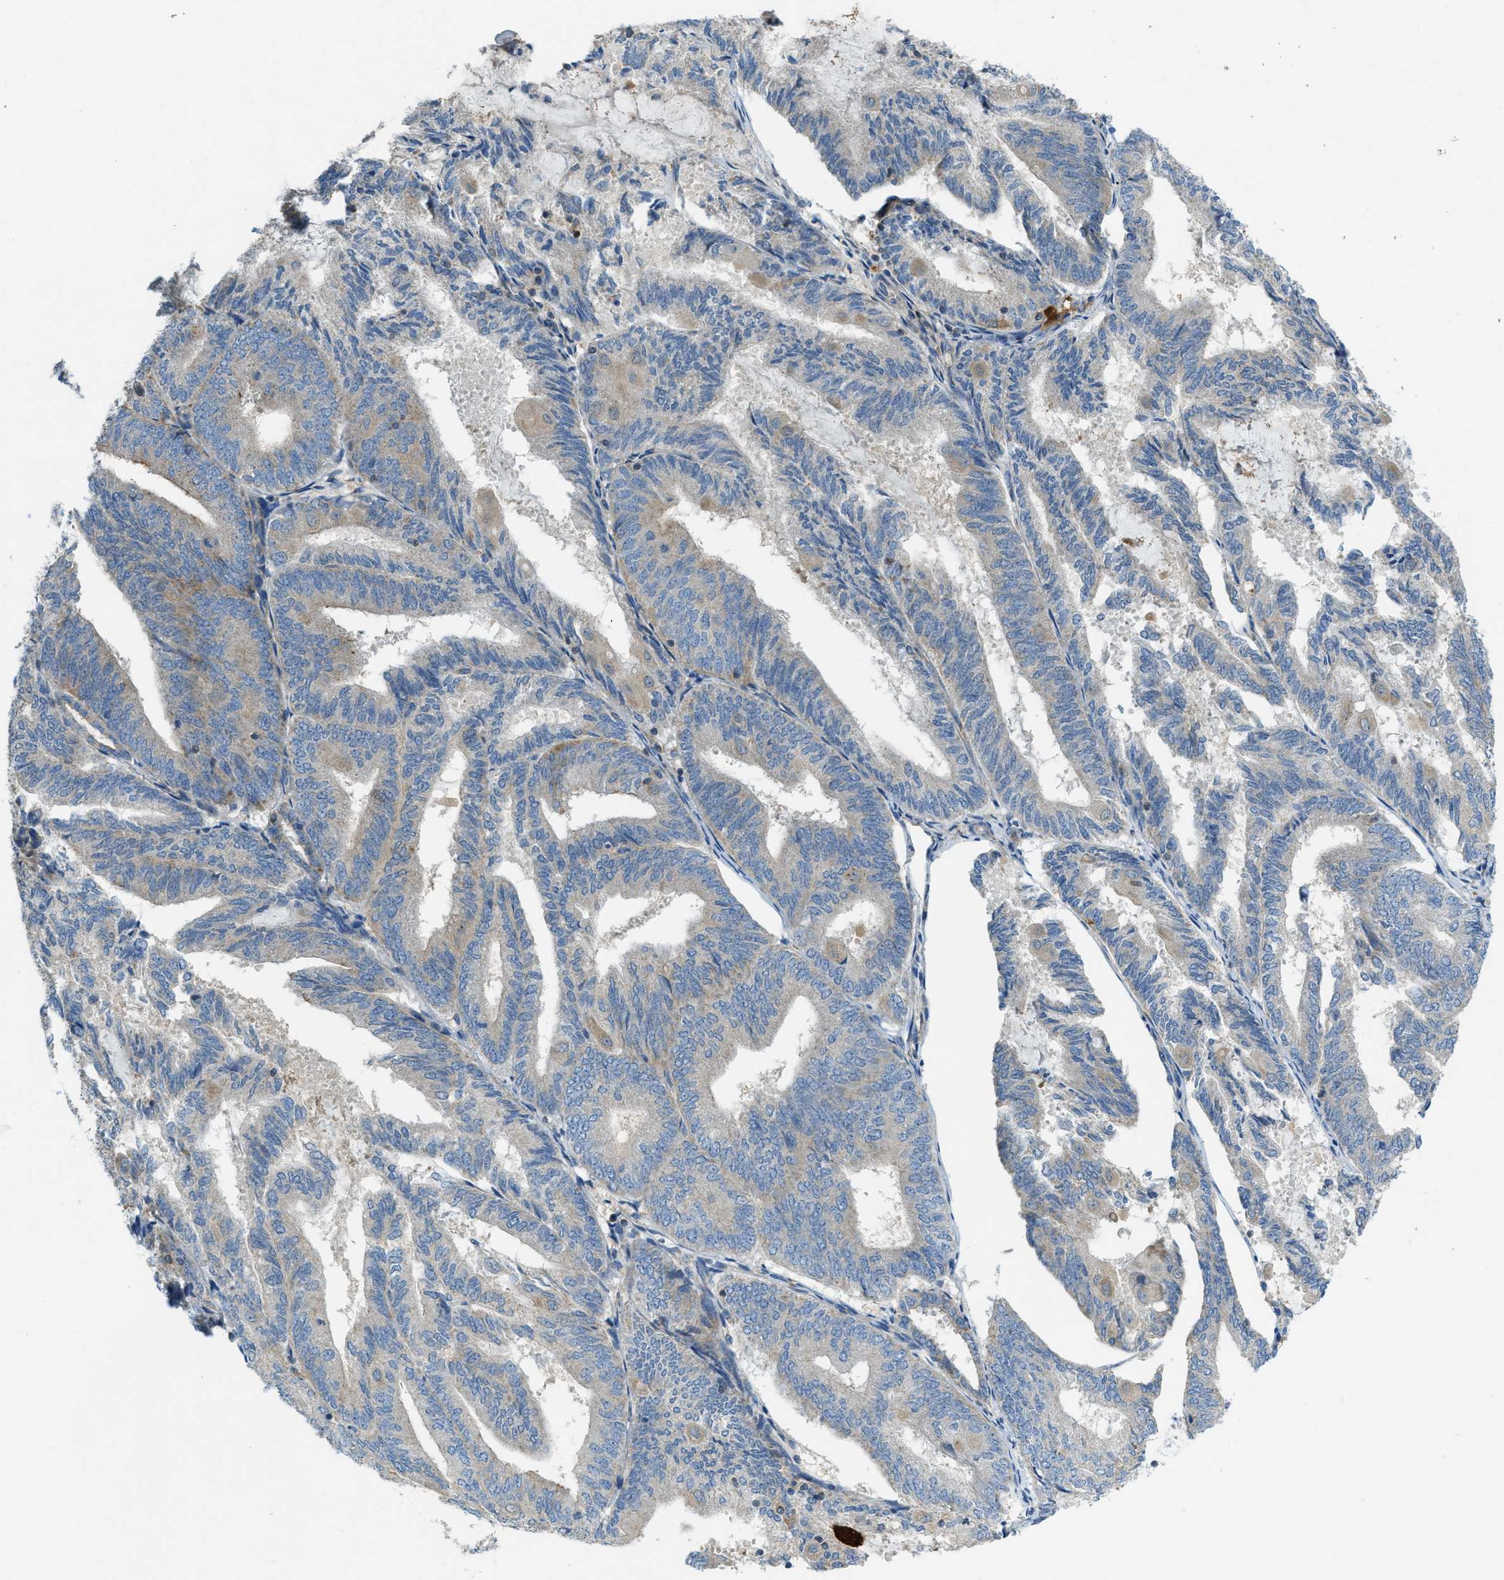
{"staining": {"intensity": "weak", "quantity": "25%-75%", "location": "cytoplasmic/membranous"}, "tissue": "endometrial cancer", "cell_type": "Tumor cells", "image_type": "cancer", "snomed": [{"axis": "morphology", "description": "Adenocarcinoma, NOS"}, {"axis": "topography", "description": "Endometrium"}], "caption": "The immunohistochemical stain shows weak cytoplasmic/membranous positivity in tumor cells of endometrial cancer tissue.", "gene": "RFFL", "patient": {"sex": "female", "age": 81}}